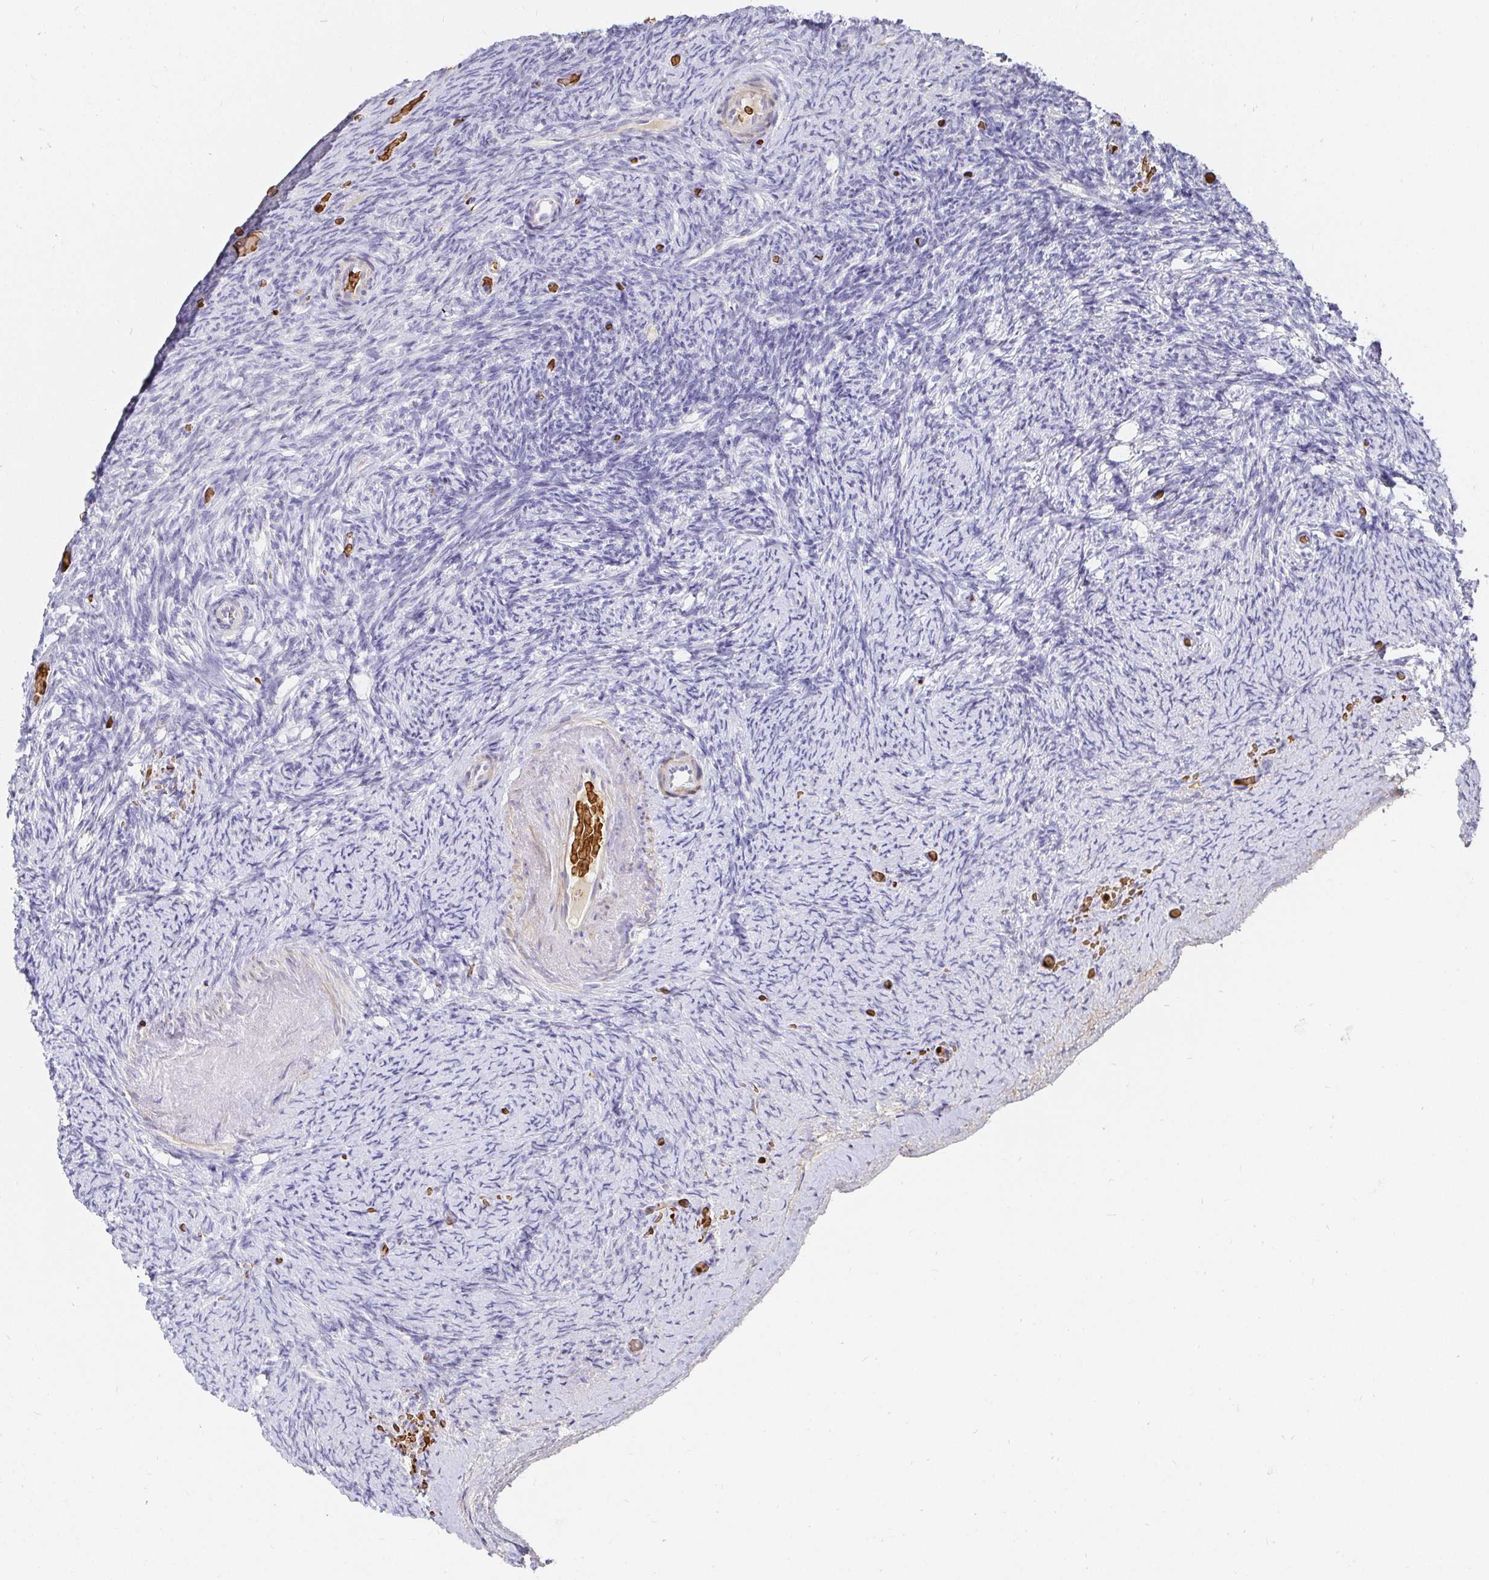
{"staining": {"intensity": "negative", "quantity": "none", "location": "none"}, "tissue": "ovary", "cell_type": "Ovarian stroma cells", "image_type": "normal", "snomed": [{"axis": "morphology", "description": "Normal tissue, NOS"}, {"axis": "topography", "description": "Ovary"}], "caption": "IHC of normal human ovary exhibits no staining in ovarian stroma cells. The staining is performed using DAB brown chromogen with nuclei counter-stained in using hematoxylin.", "gene": "FGF21", "patient": {"sex": "female", "age": 34}}